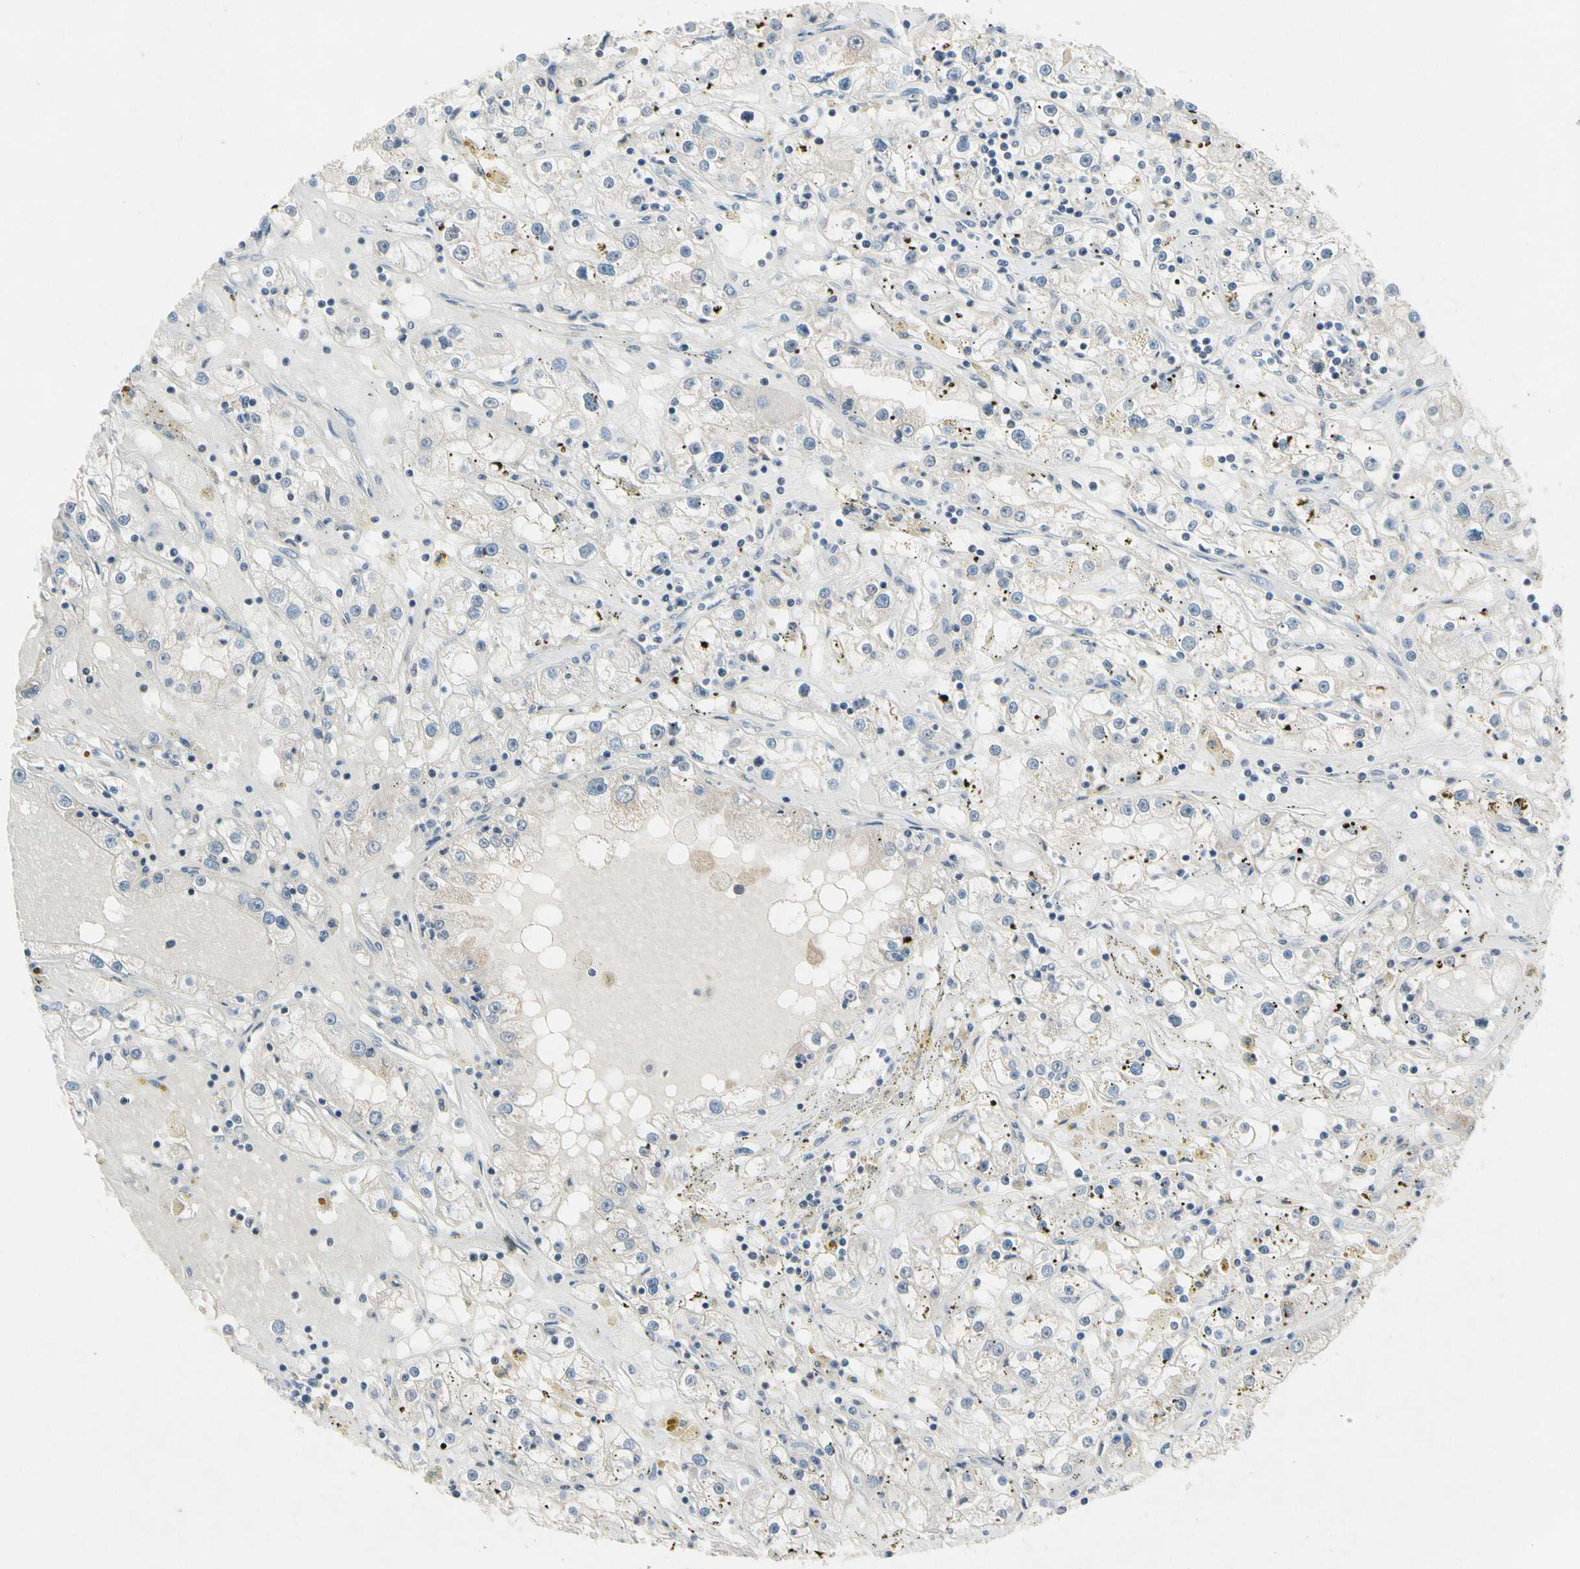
{"staining": {"intensity": "weak", "quantity": "<25%", "location": "cytoplasmic/membranous"}, "tissue": "renal cancer", "cell_type": "Tumor cells", "image_type": "cancer", "snomed": [{"axis": "morphology", "description": "Adenocarcinoma, NOS"}, {"axis": "topography", "description": "Kidney"}], "caption": "Tumor cells show no significant protein expression in renal cancer. (Immunohistochemistry (ihc), brightfield microscopy, high magnification).", "gene": "PIP5K1B", "patient": {"sex": "male", "age": 56}}